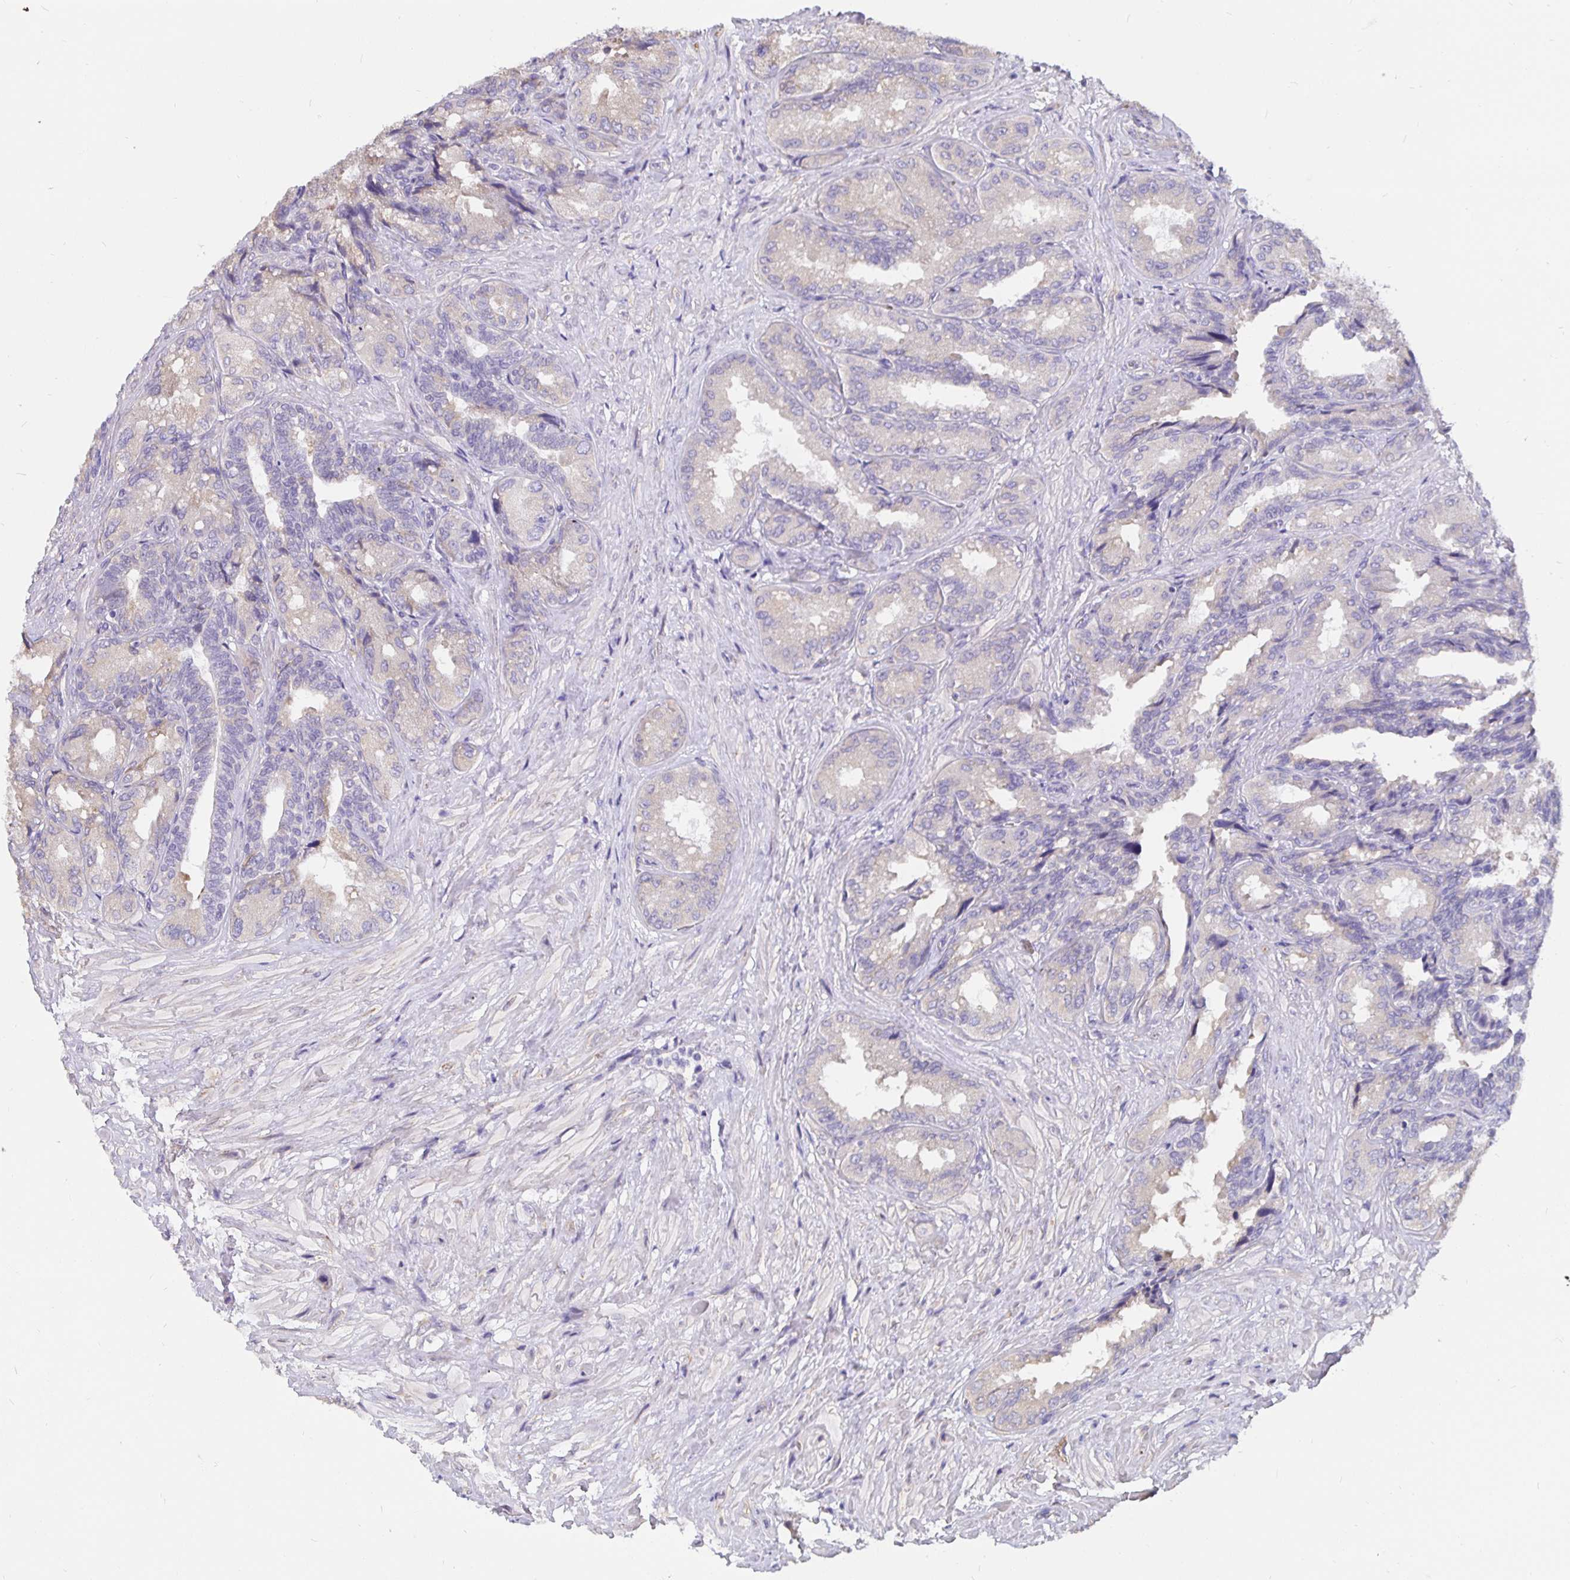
{"staining": {"intensity": "weak", "quantity": "<25%", "location": "cytoplasmic/membranous"}, "tissue": "seminal vesicle", "cell_type": "Glandular cells", "image_type": "normal", "snomed": [{"axis": "morphology", "description": "Normal tissue, NOS"}, {"axis": "topography", "description": "Seminal veicle"}], "caption": "The immunohistochemistry photomicrograph has no significant staining in glandular cells of seminal vesicle. The staining was performed using DAB to visualize the protein expression in brown, while the nuclei were stained in blue with hematoxylin (Magnification: 20x).", "gene": "DNAI2", "patient": {"sex": "male", "age": 68}}